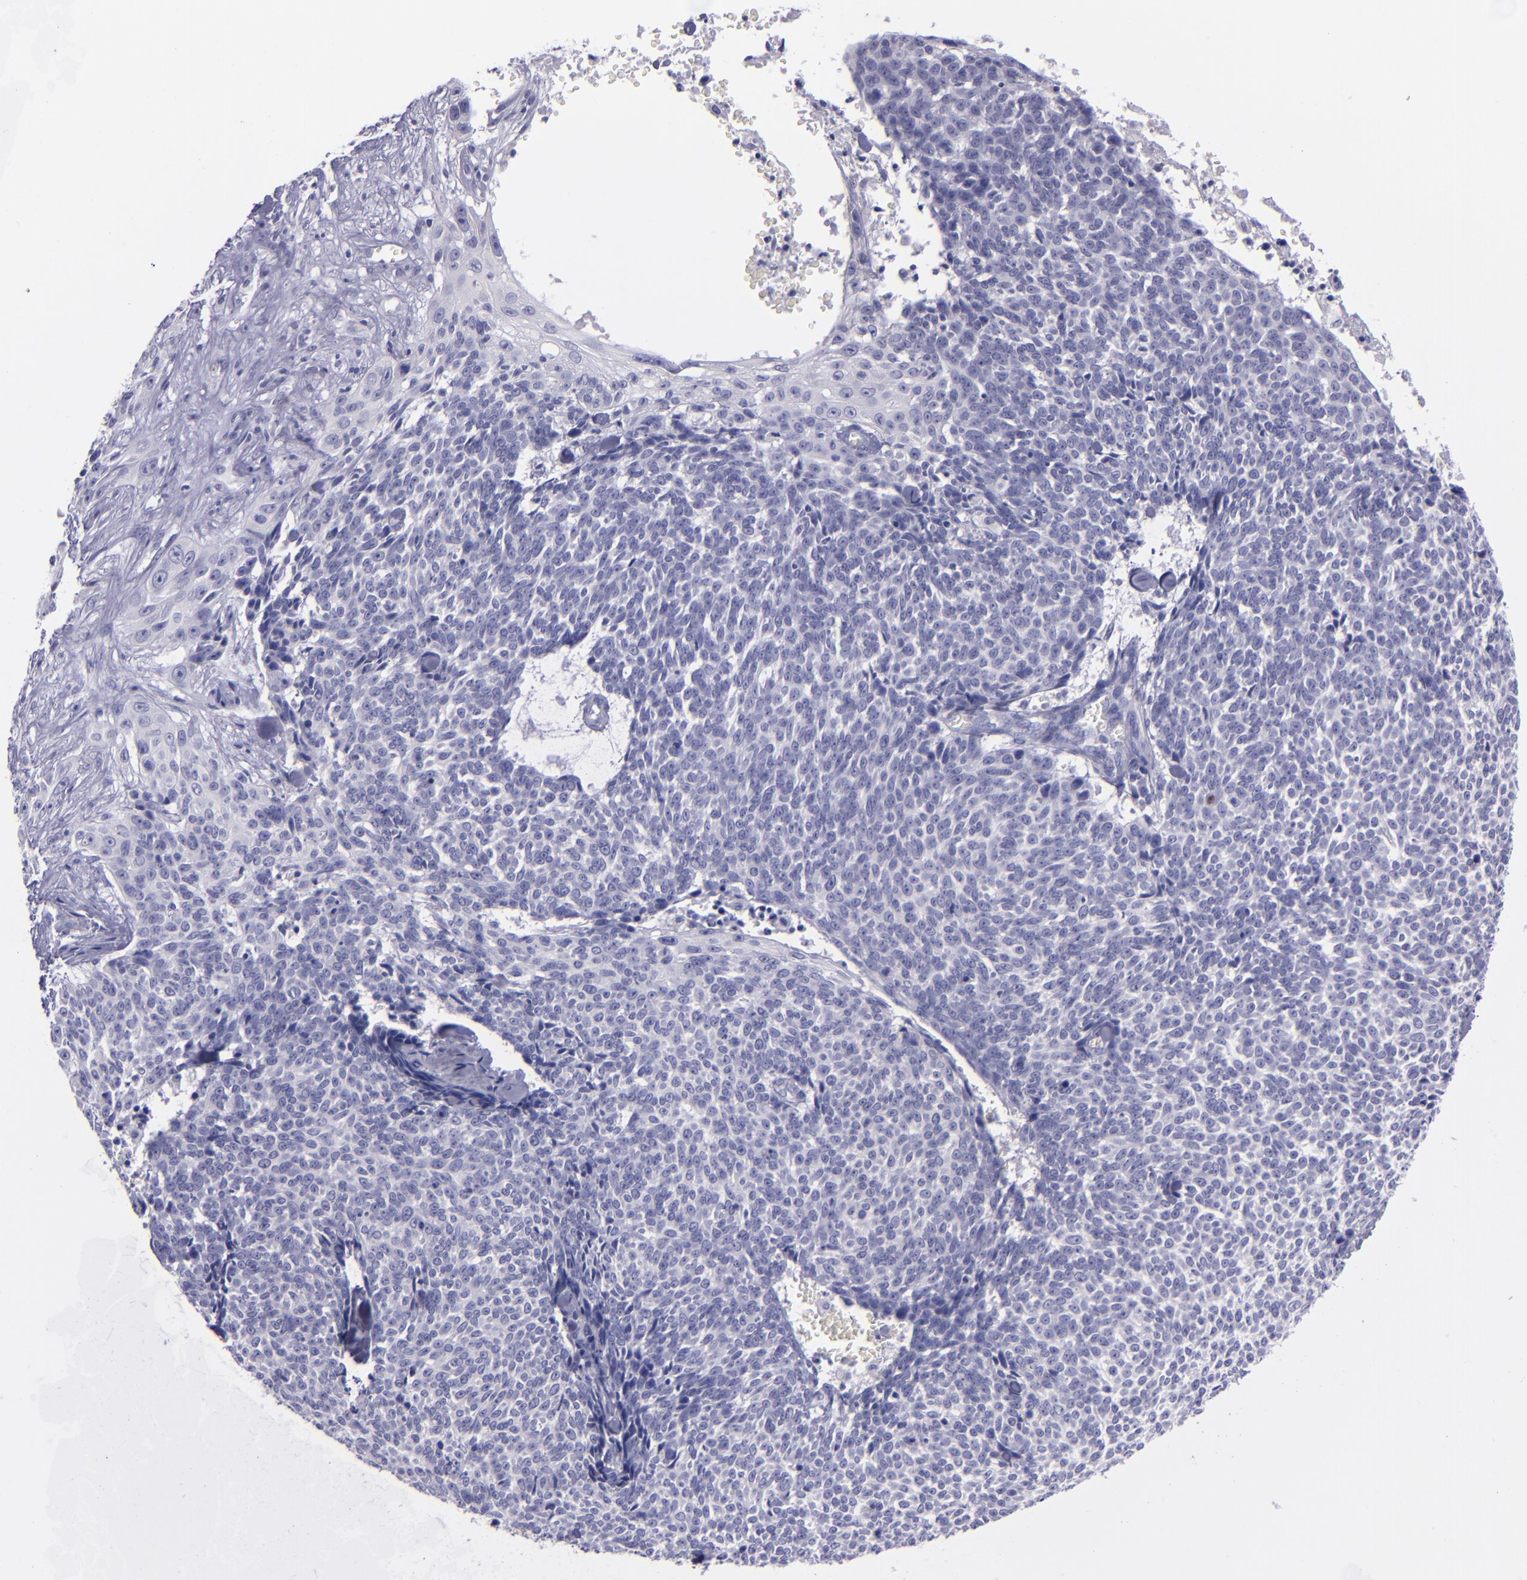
{"staining": {"intensity": "negative", "quantity": "none", "location": "none"}, "tissue": "skin cancer", "cell_type": "Tumor cells", "image_type": "cancer", "snomed": [{"axis": "morphology", "description": "Basal cell carcinoma"}, {"axis": "topography", "description": "Skin"}], "caption": "Protein analysis of skin cancer reveals no significant staining in tumor cells.", "gene": "TNNT3", "patient": {"sex": "female", "age": 89}}